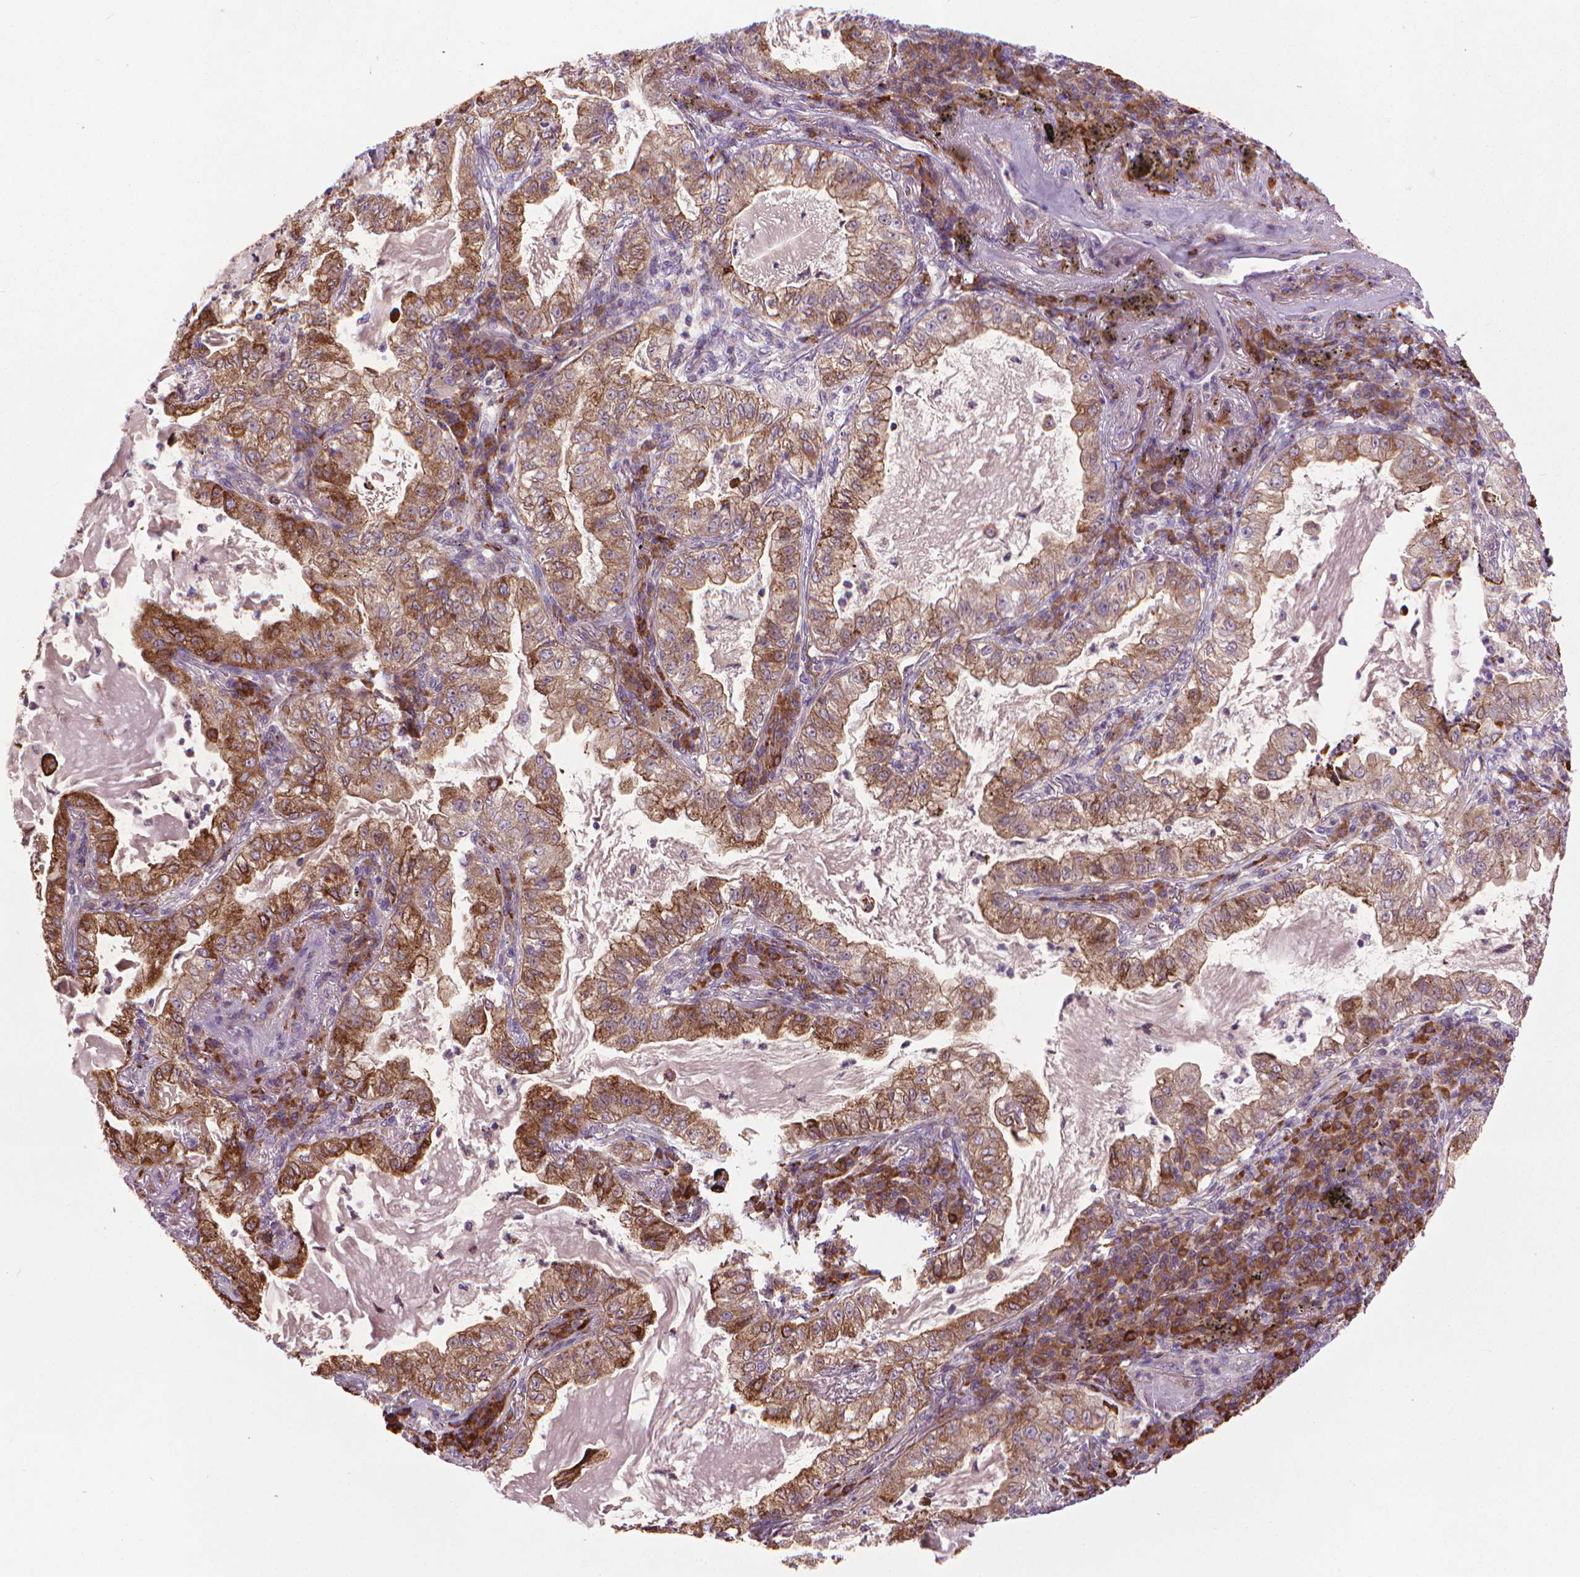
{"staining": {"intensity": "moderate", "quantity": ">75%", "location": "cytoplasmic/membranous"}, "tissue": "lung cancer", "cell_type": "Tumor cells", "image_type": "cancer", "snomed": [{"axis": "morphology", "description": "Adenocarcinoma, NOS"}, {"axis": "topography", "description": "Lung"}], "caption": "Tumor cells show medium levels of moderate cytoplasmic/membranous positivity in about >75% of cells in human lung cancer.", "gene": "MYH14", "patient": {"sex": "female", "age": 73}}